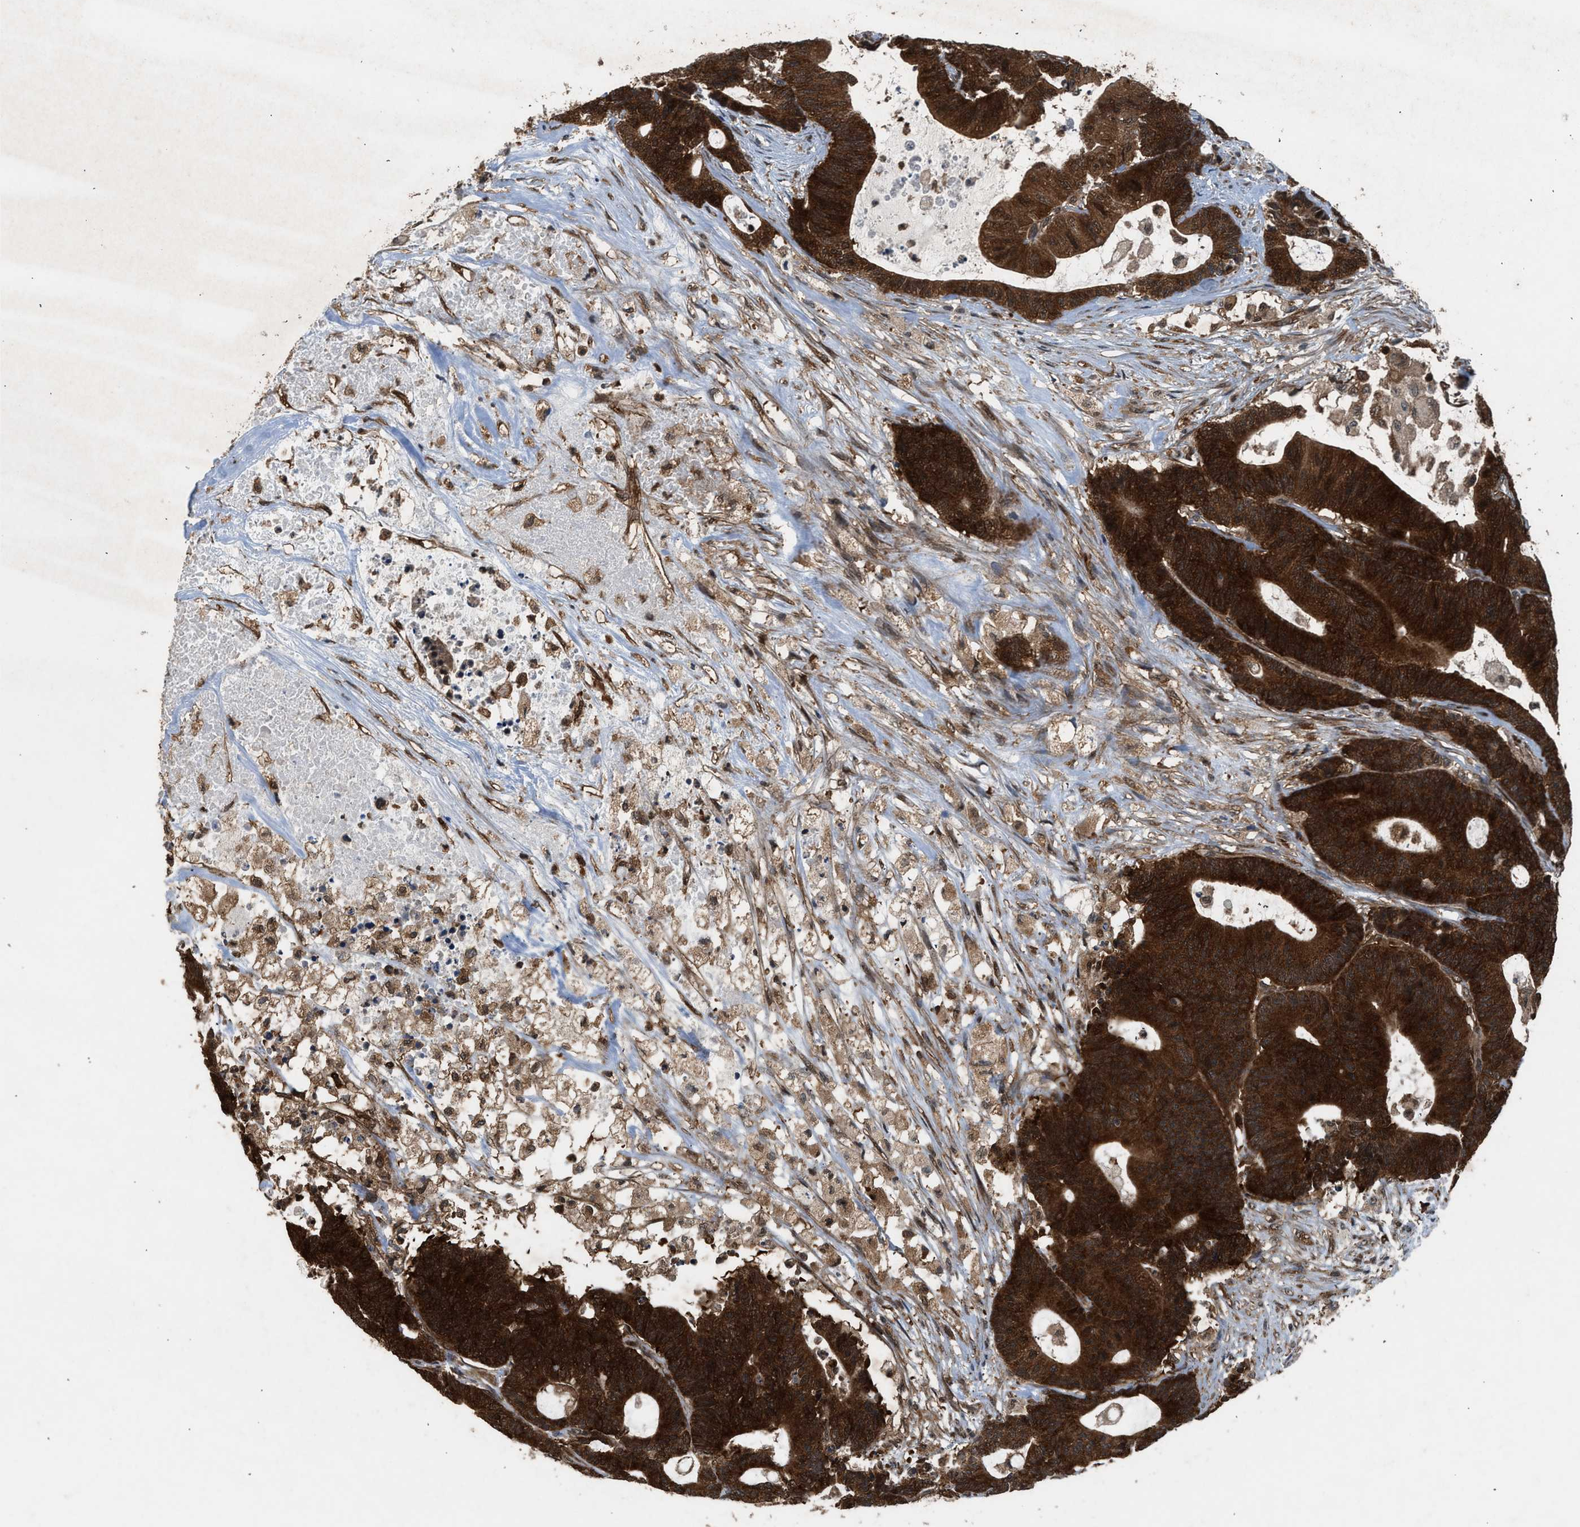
{"staining": {"intensity": "strong", "quantity": ">75%", "location": "cytoplasmic/membranous,nuclear"}, "tissue": "colorectal cancer", "cell_type": "Tumor cells", "image_type": "cancer", "snomed": [{"axis": "morphology", "description": "Adenocarcinoma, NOS"}, {"axis": "topography", "description": "Colon"}], "caption": "An image of human colorectal cancer (adenocarcinoma) stained for a protein shows strong cytoplasmic/membranous and nuclear brown staining in tumor cells.", "gene": "OXSR1", "patient": {"sex": "female", "age": 84}}